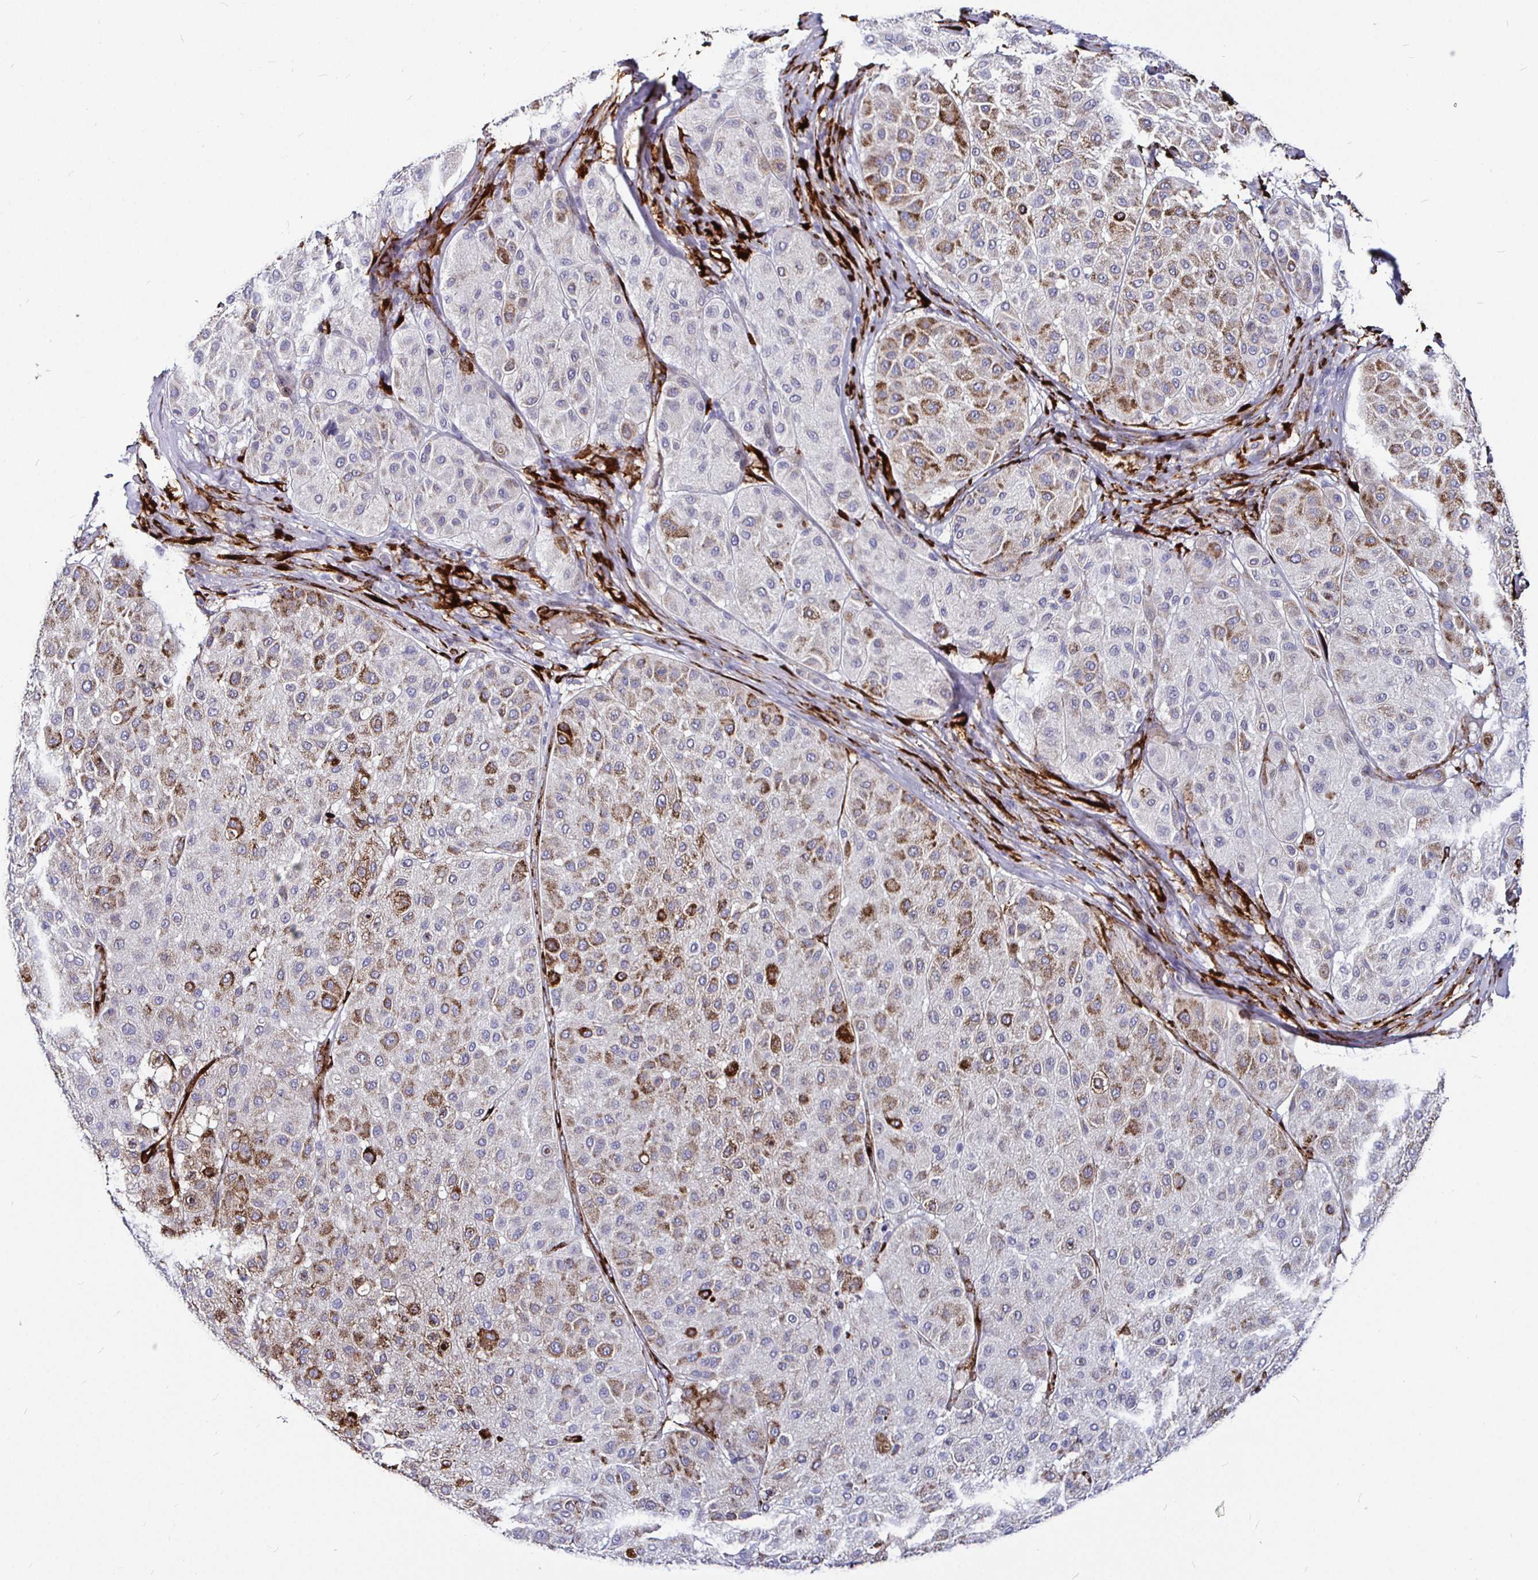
{"staining": {"intensity": "moderate", "quantity": "25%-75%", "location": "cytoplasmic/membranous"}, "tissue": "melanoma", "cell_type": "Tumor cells", "image_type": "cancer", "snomed": [{"axis": "morphology", "description": "Malignant melanoma, Metastatic site"}, {"axis": "topography", "description": "Smooth muscle"}], "caption": "Human malignant melanoma (metastatic site) stained with a protein marker demonstrates moderate staining in tumor cells.", "gene": "P4HA2", "patient": {"sex": "male", "age": 41}}